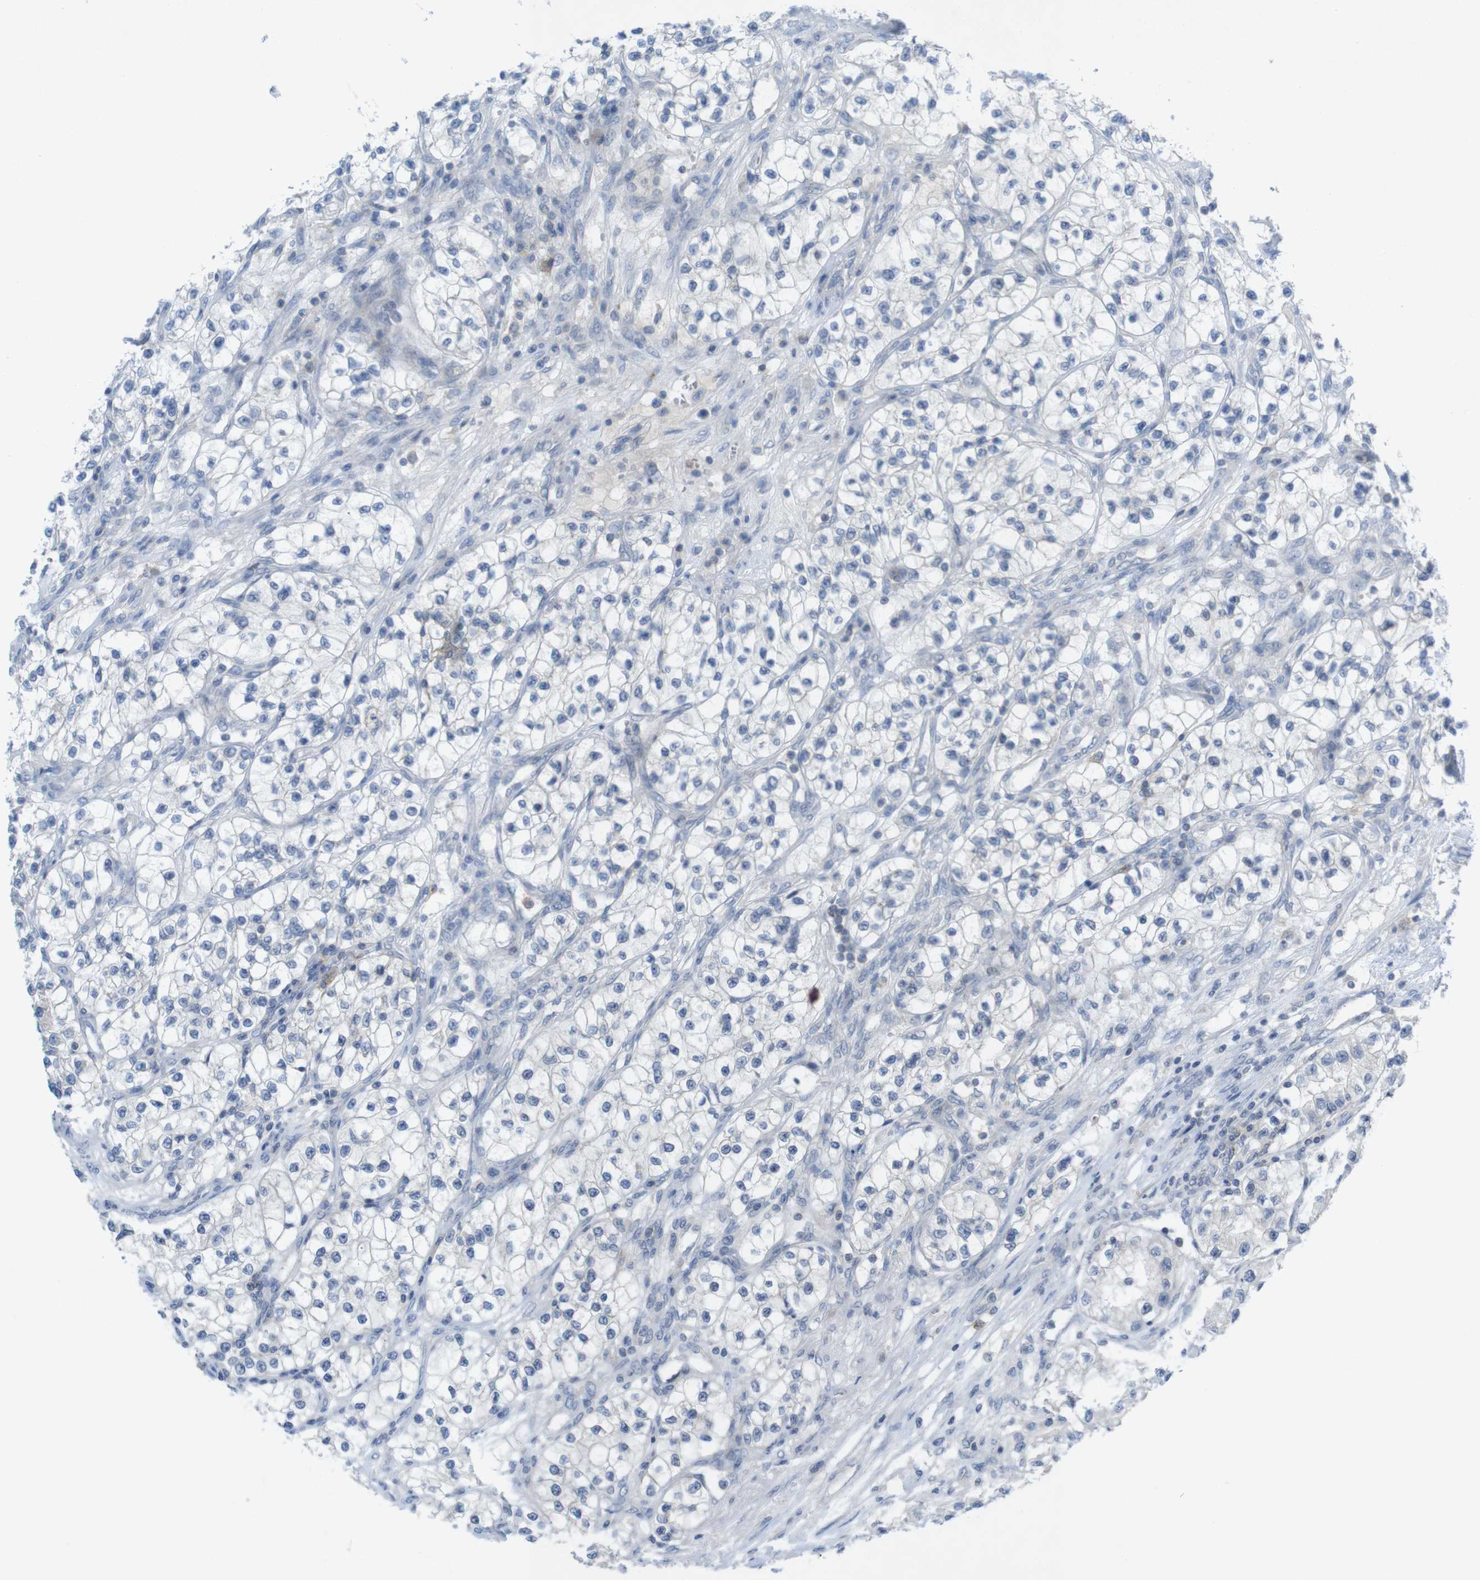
{"staining": {"intensity": "negative", "quantity": "none", "location": "none"}, "tissue": "renal cancer", "cell_type": "Tumor cells", "image_type": "cancer", "snomed": [{"axis": "morphology", "description": "Adenocarcinoma, NOS"}, {"axis": "topography", "description": "Kidney"}], "caption": "There is no significant expression in tumor cells of renal cancer (adenocarcinoma).", "gene": "SLAMF7", "patient": {"sex": "female", "age": 57}}